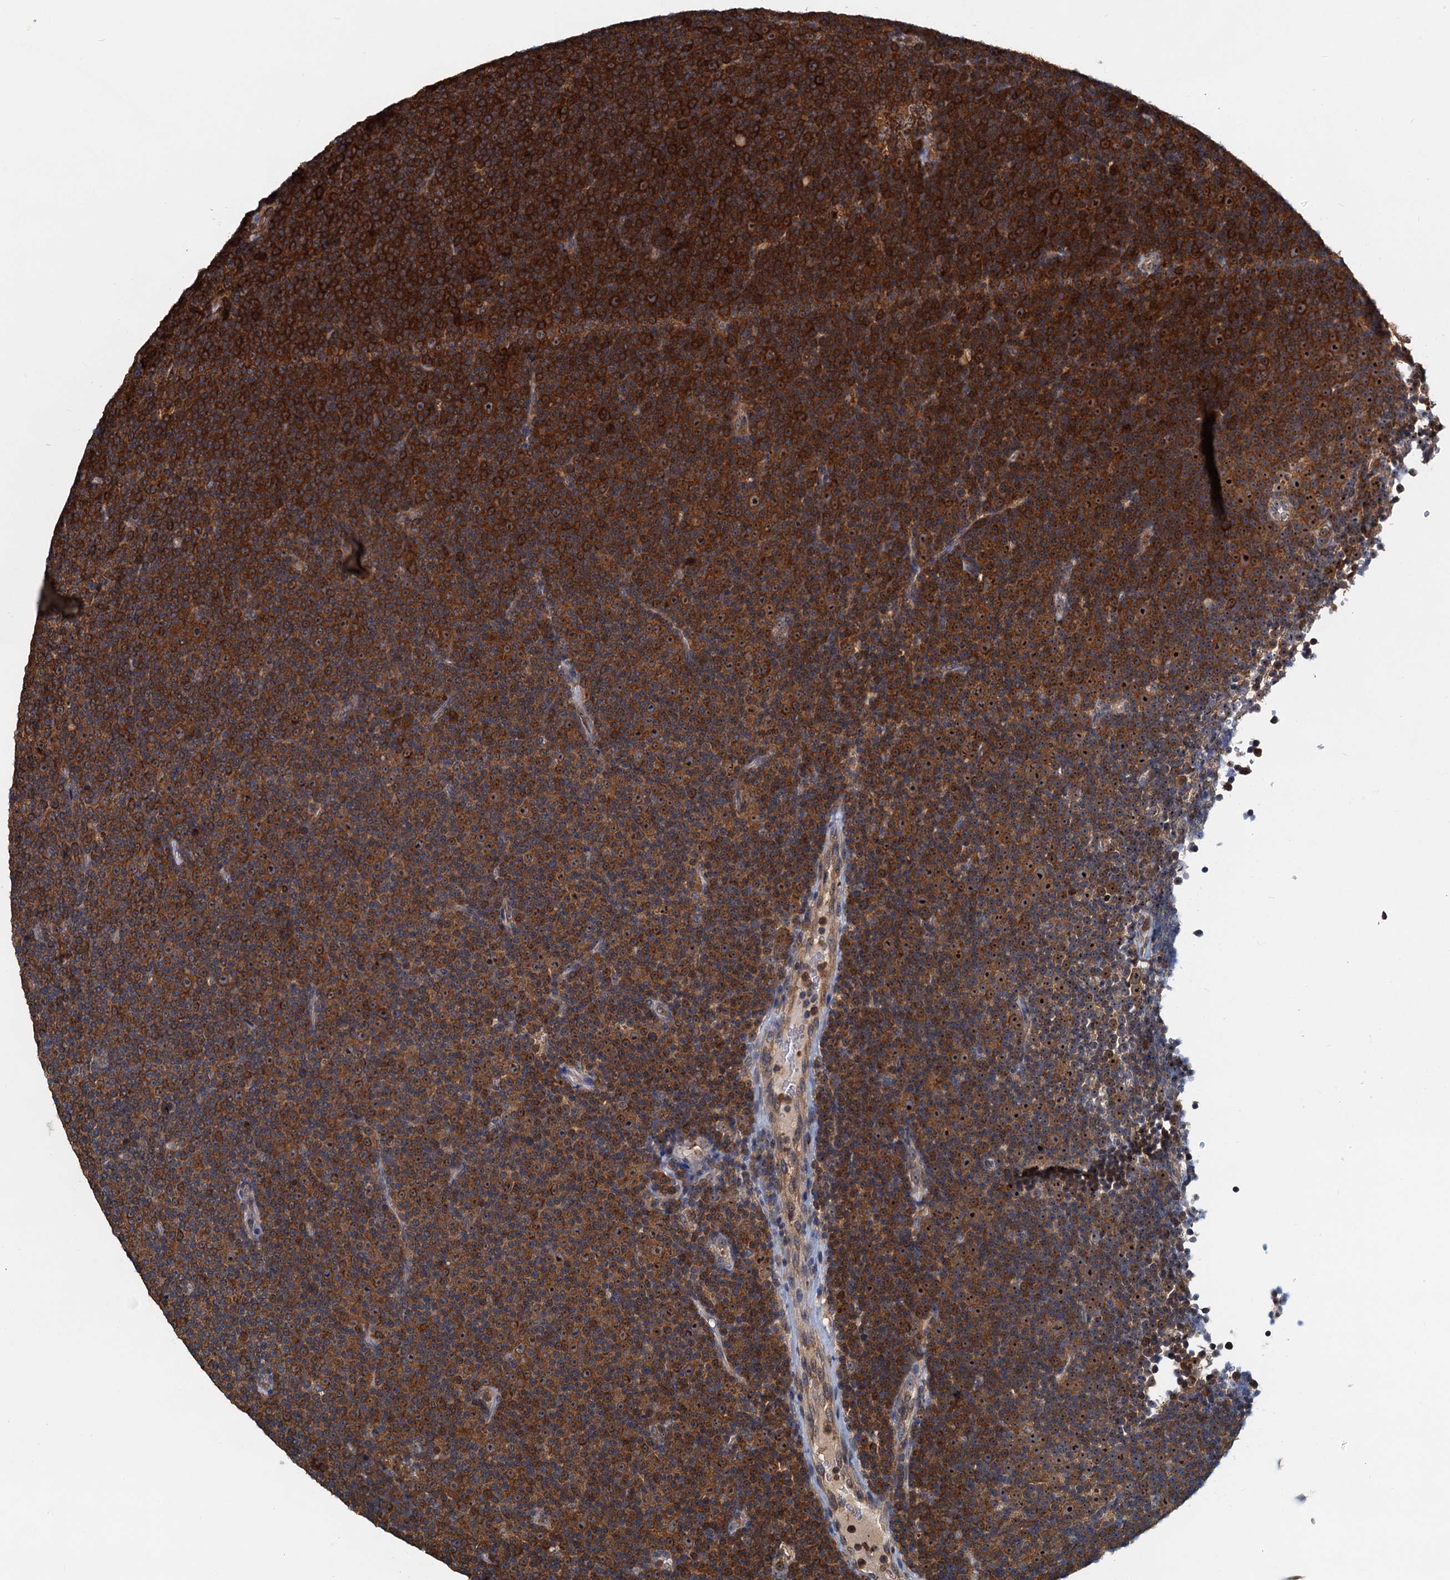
{"staining": {"intensity": "strong", "quantity": ">75%", "location": "cytoplasmic/membranous"}, "tissue": "lymphoma", "cell_type": "Tumor cells", "image_type": "cancer", "snomed": [{"axis": "morphology", "description": "Malignant lymphoma, non-Hodgkin's type, Low grade"}, {"axis": "topography", "description": "Lymph node"}], "caption": "Immunohistochemistry (IHC) staining of malignant lymphoma, non-Hodgkin's type (low-grade), which exhibits high levels of strong cytoplasmic/membranous expression in about >75% of tumor cells indicating strong cytoplasmic/membranous protein positivity. The staining was performed using DAB (brown) for protein detection and nuclei were counterstained in hematoxylin (blue).", "gene": "USP6NL", "patient": {"sex": "female", "age": 67}}